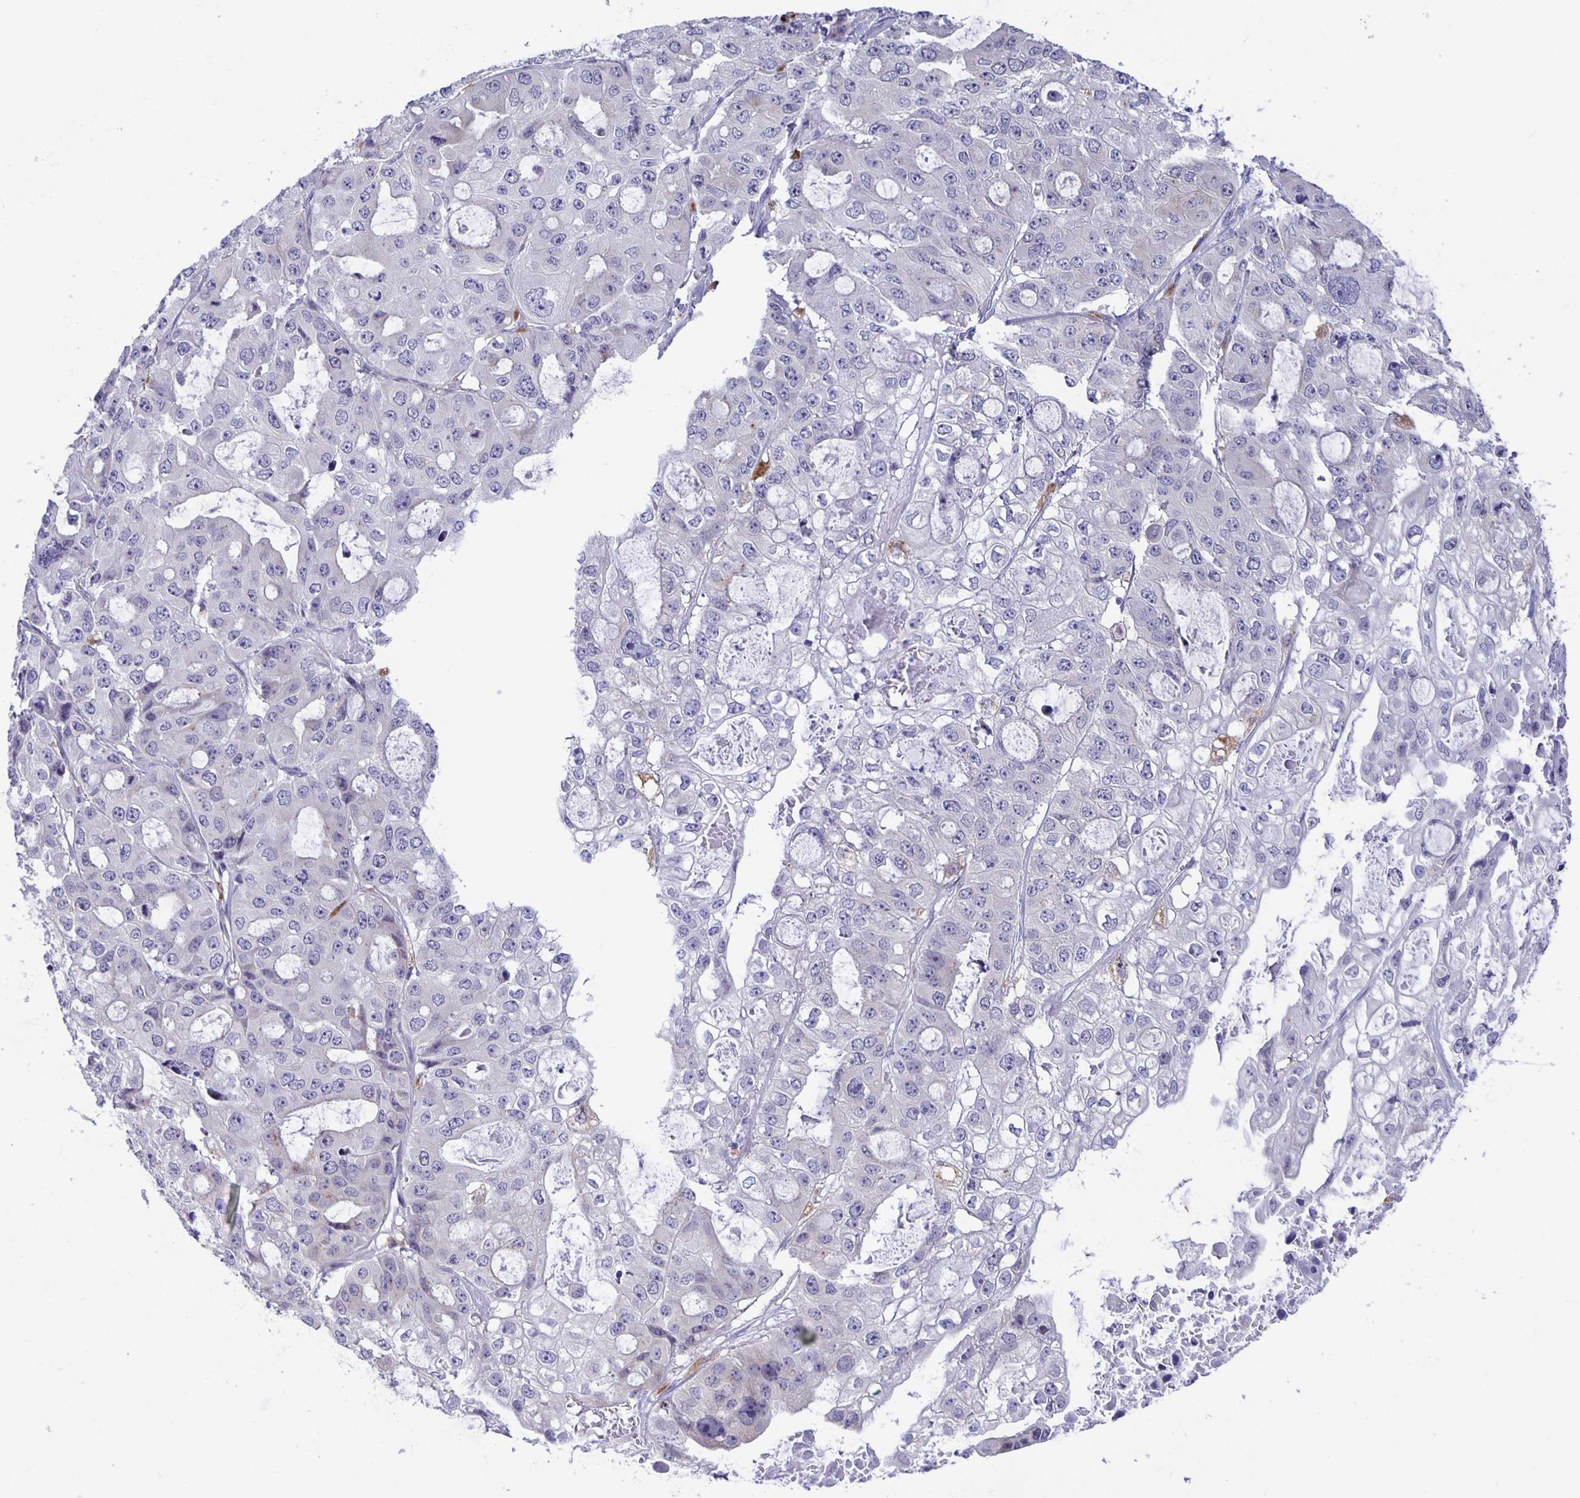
{"staining": {"intensity": "negative", "quantity": "none", "location": "none"}, "tissue": "ovarian cancer", "cell_type": "Tumor cells", "image_type": "cancer", "snomed": [{"axis": "morphology", "description": "Cystadenocarcinoma, serous, NOS"}, {"axis": "topography", "description": "Ovary"}], "caption": "Protein analysis of ovarian cancer (serous cystadenocarcinoma) exhibits no significant staining in tumor cells.", "gene": "LIPA", "patient": {"sex": "female", "age": 56}}